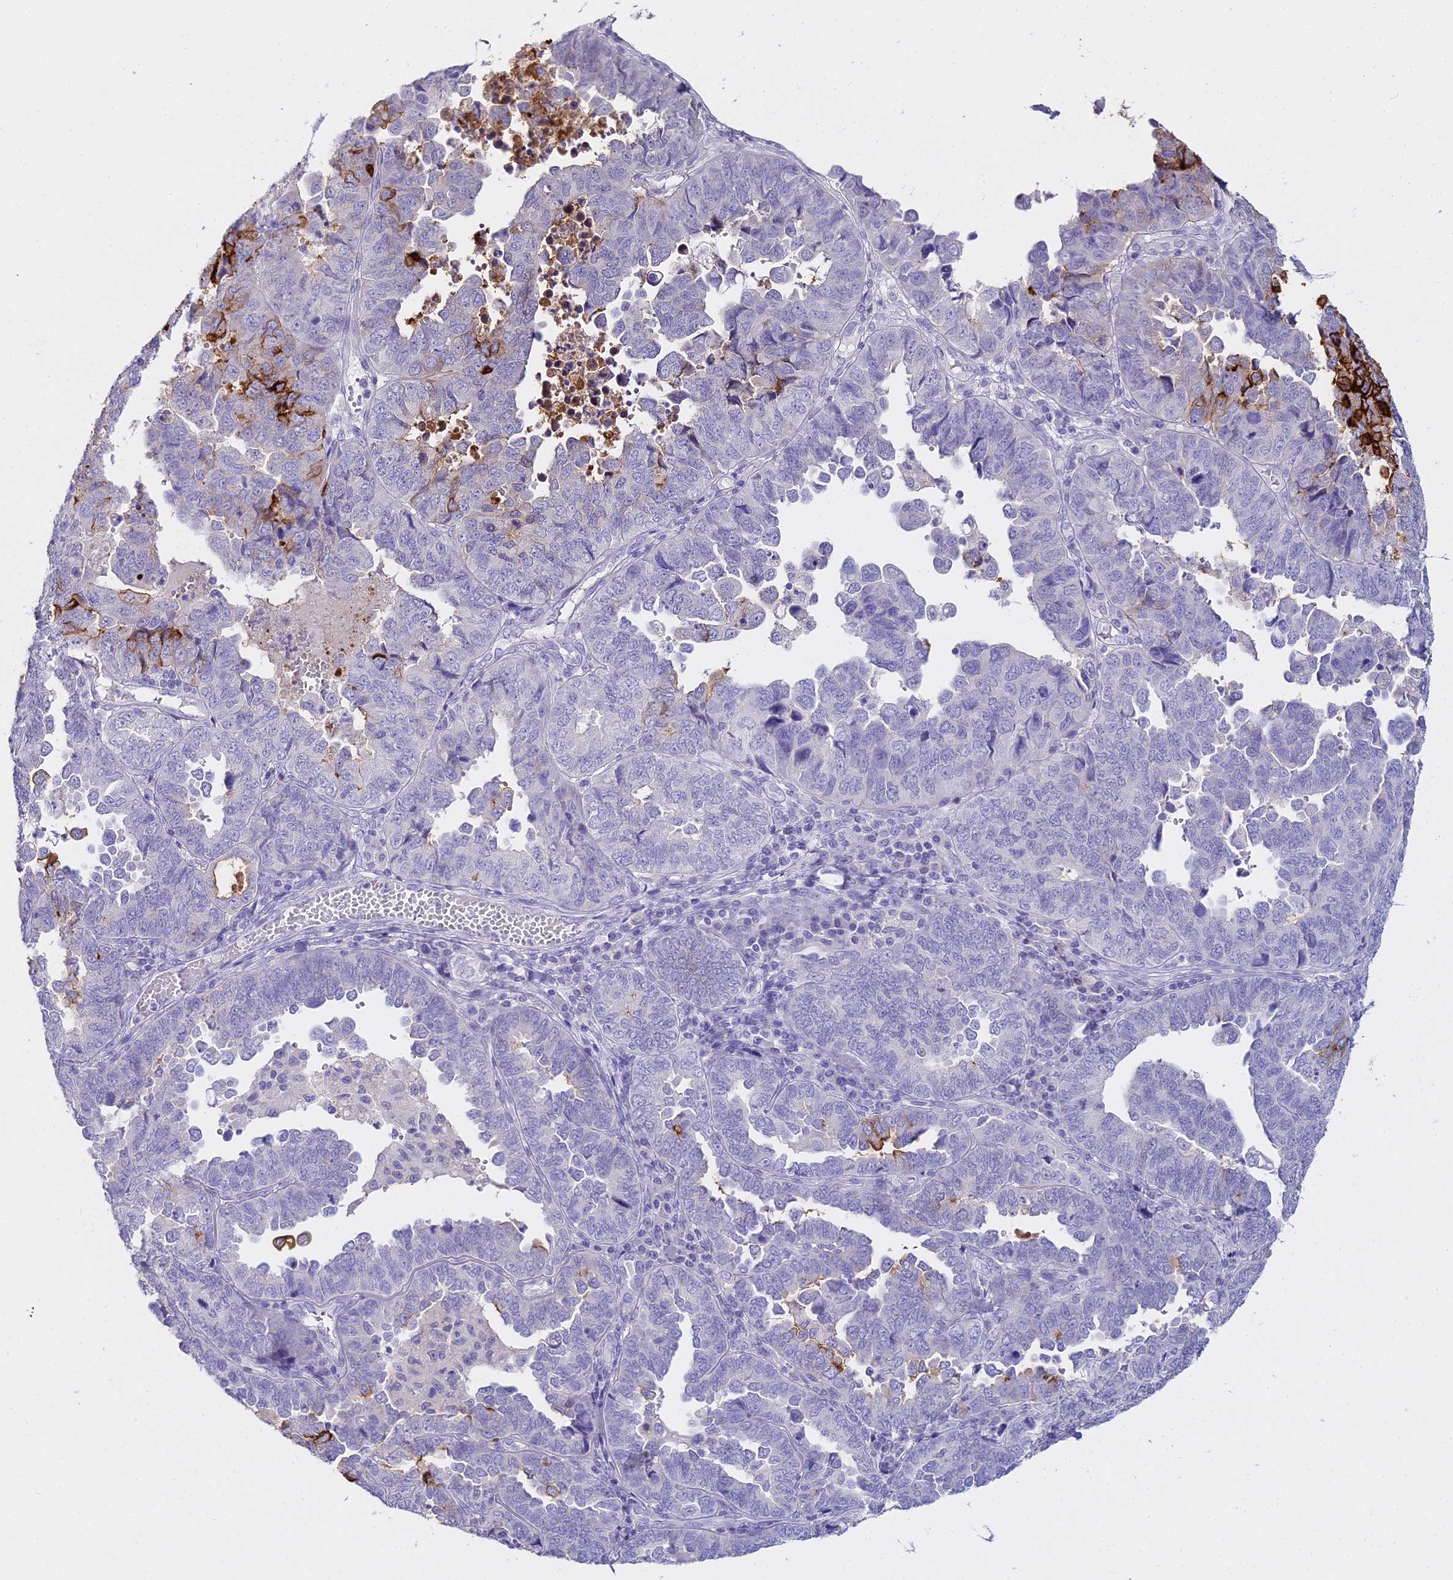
{"staining": {"intensity": "strong", "quantity": "<25%", "location": "cytoplasmic/membranous"}, "tissue": "endometrial cancer", "cell_type": "Tumor cells", "image_type": "cancer", "snomed": [{"axis": "morphology", "description": "Adenocarcinoma, NOS"}, {"axis": "topography", "description": "Endometrium"}], "caption": "Protein staining shows strong cytoplasmic/membranous positivity in approximately <25% of tumor cells in adenocarcinoma (endometrial). (IHC, brightfield microscopy, high magnification).", "gene": "ALPP", "patient": {"sex": "female", "age": 79}}